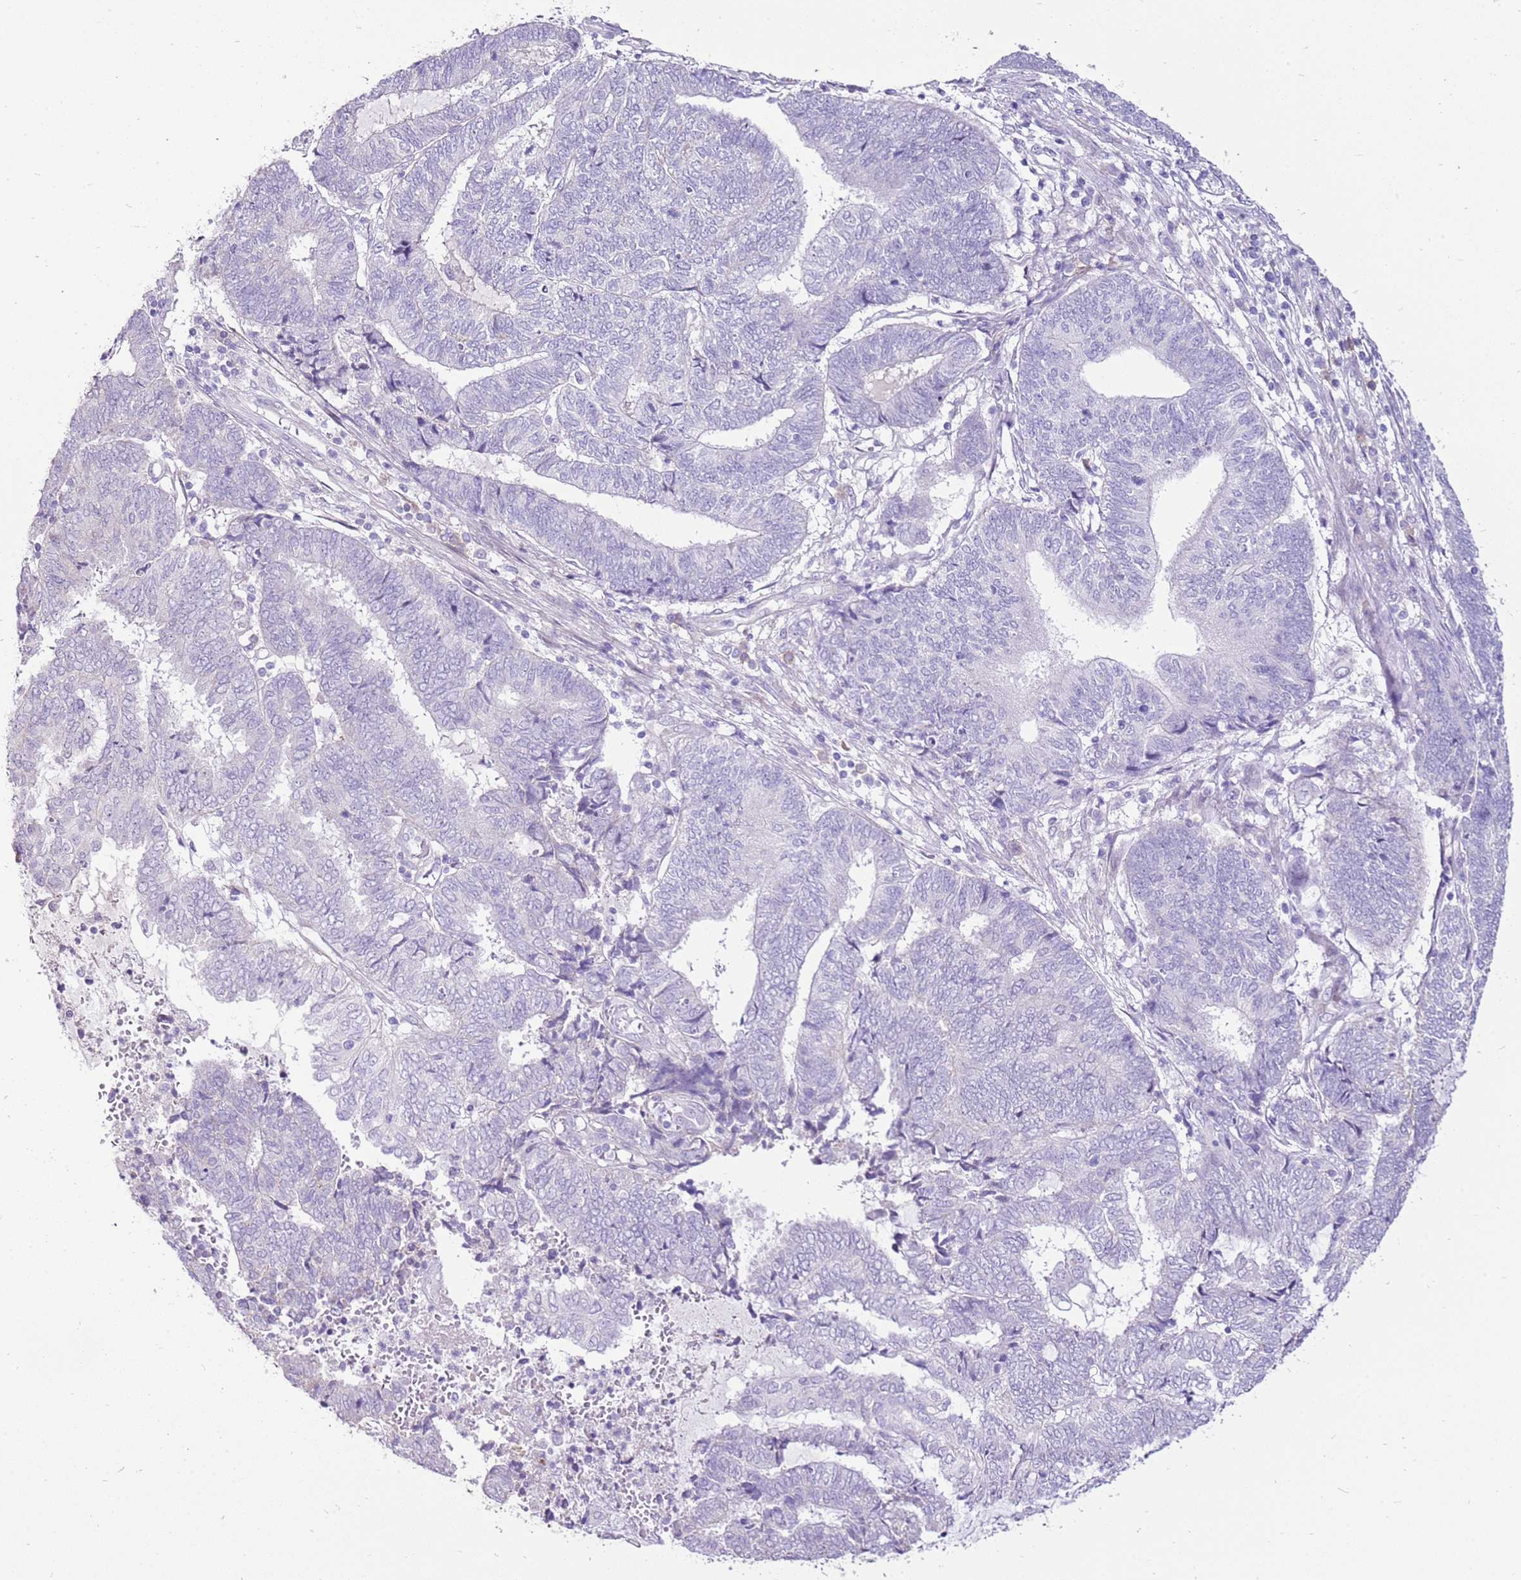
{"staining": {"intensity": "negative", "quantity": "none", "location": "none"}, "tissue": "endometrial cancer", "cell_type": "Tumor cells", "image_type": "cancer", "snomed": [{"axis": "morphology", "description": "Adenocarcinoma, NOS"}, {"axis": "topography", "description": "Uterus"}, {"axis": "topography", "description": "Endometrium"}], "caption": "DAB immunohistochemical staining of human endometrial cancer (adenocarcinoma) shows no significant positivity in tumor cells.", "gene": "SLC38A5", "patient": {"sex": "female", "age": 70}}